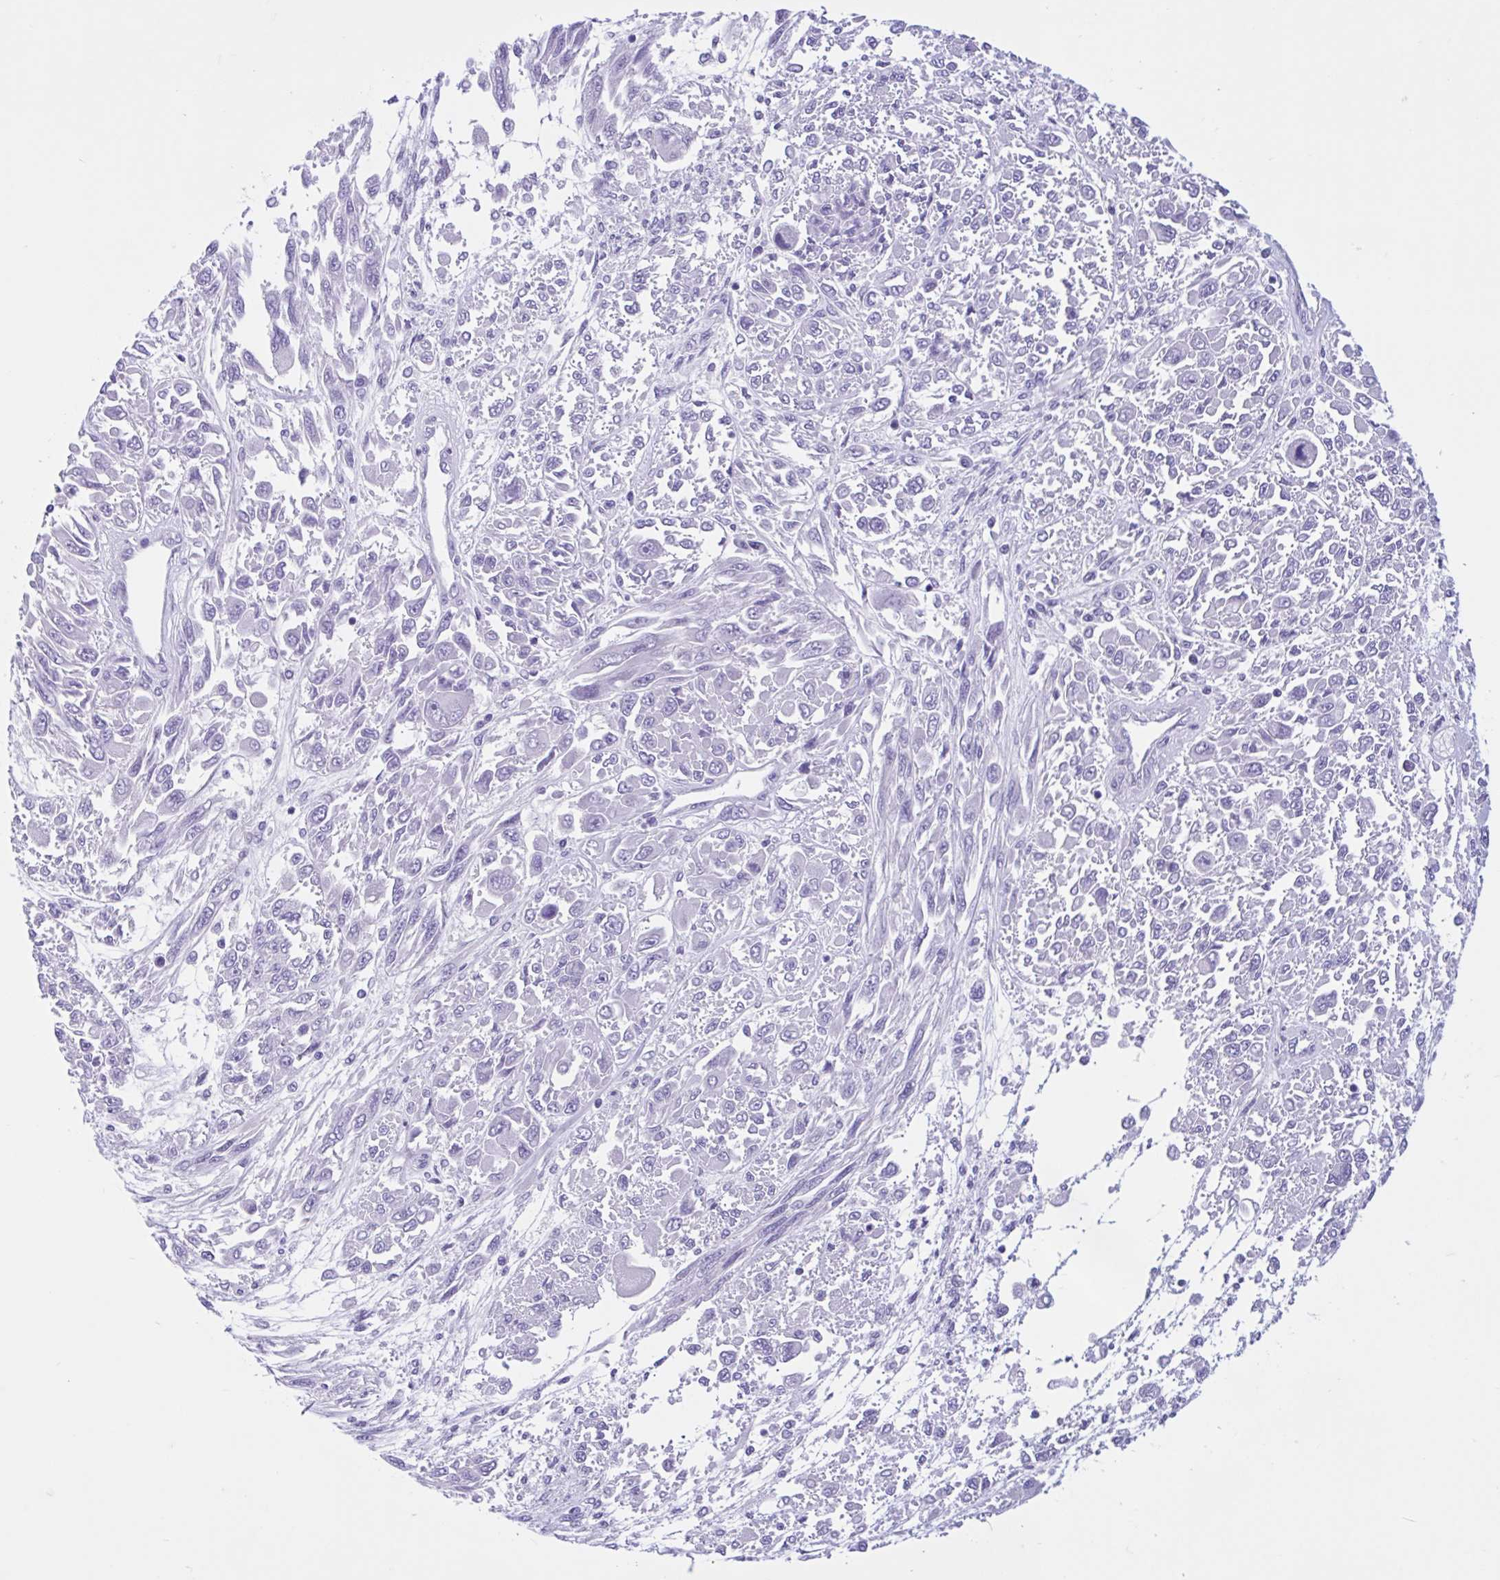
{"staining": {"intensity": "negative", "quantity": "none", "location": "none"}, "tissue": "melanoma", "cell_type": "Tumor cells", "image_type": "cancer", "snomed": [{"axis": "morphology", "description": "Malignant melanoma, NOS"}, {"axis": "topography", "description": "Skin"}], "caption": "Image shows no protein expression in tumor cells of melanoma tissue.", "gene": "ZNF319", "patient": {"sex": "female", "age": 91}}